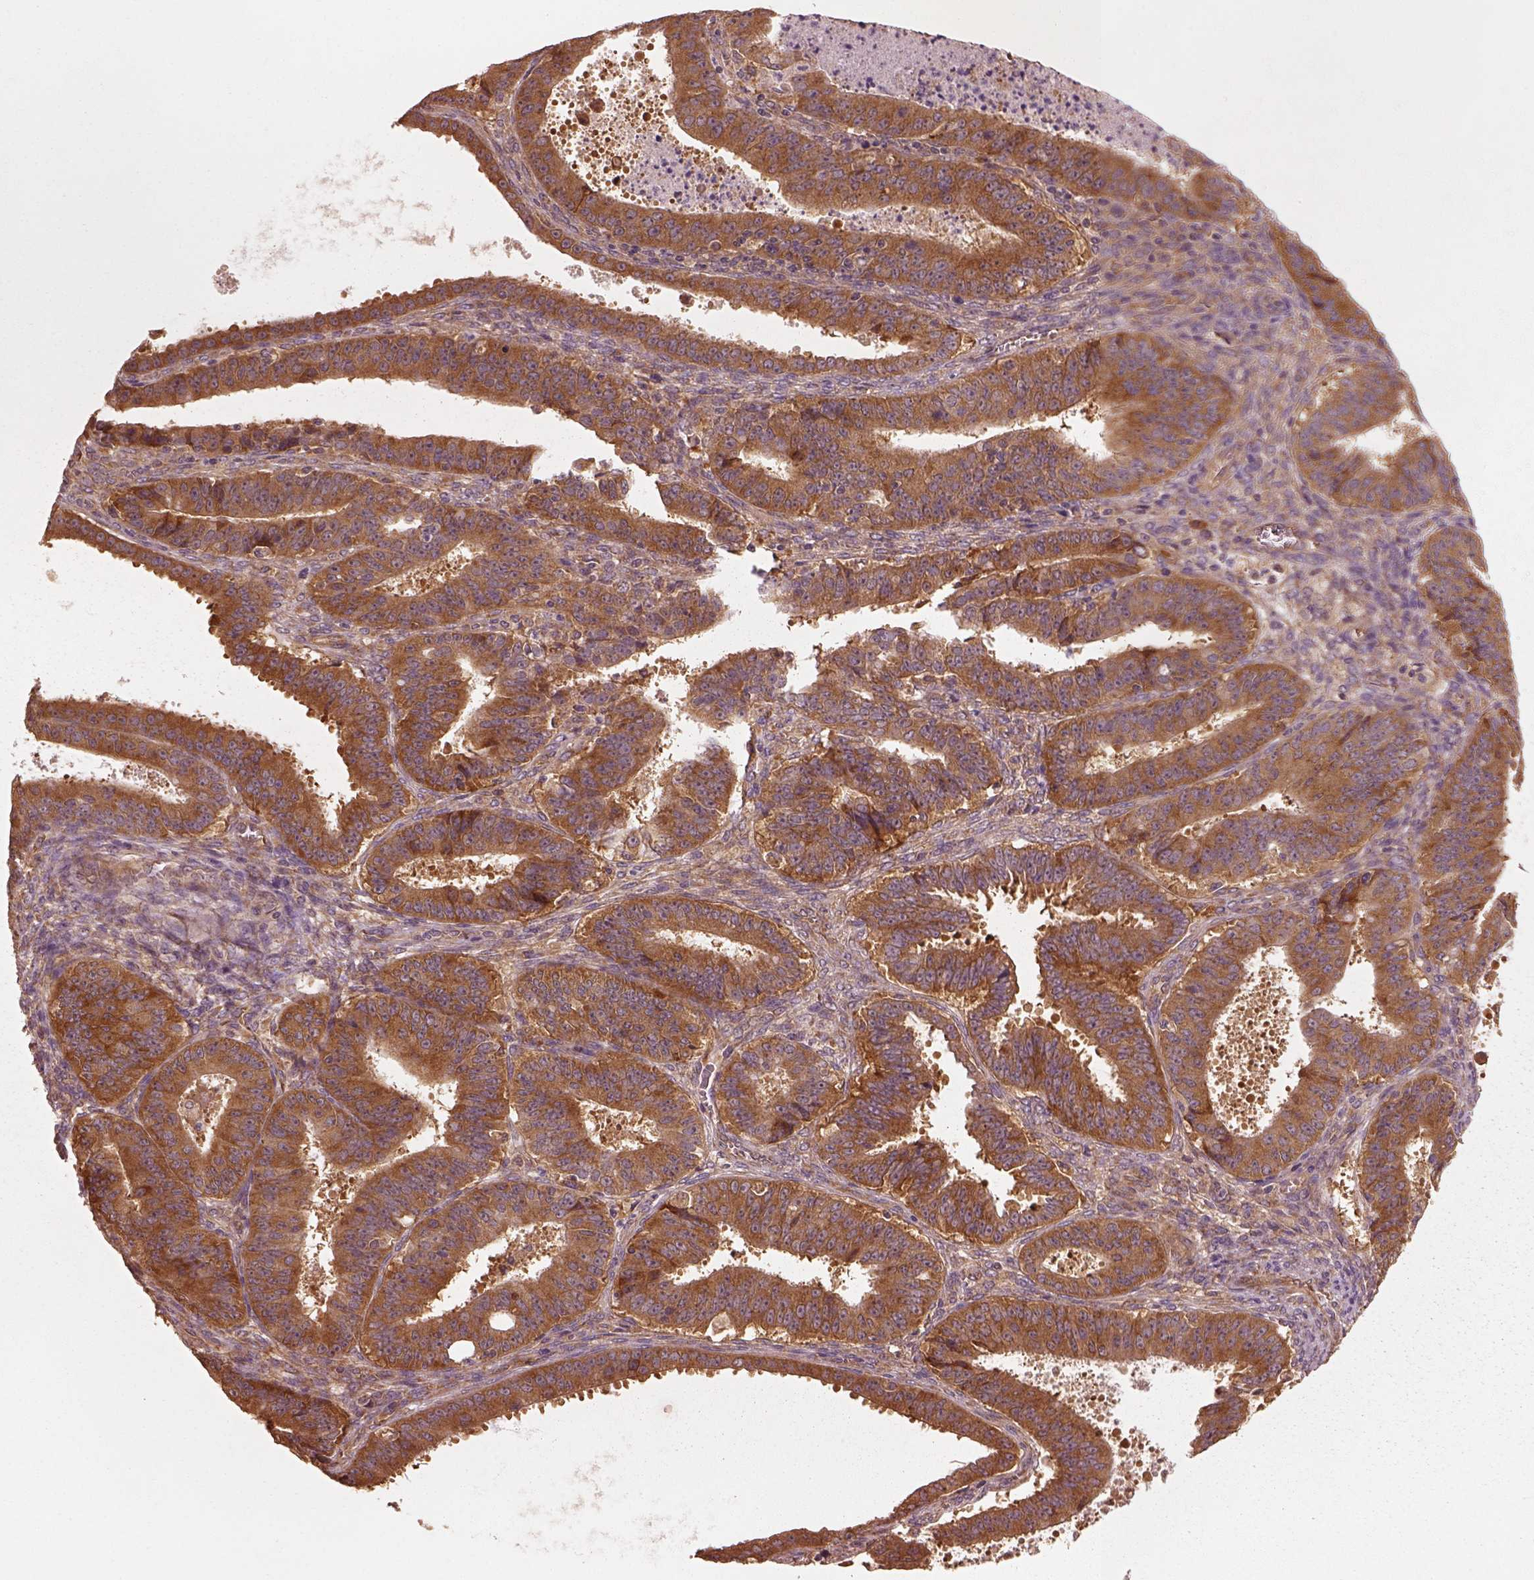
{"staining": {"intensity": "moderate", "quantity": ">75%", "location": "cytoplasmic/membranous"}, "tissue": "ovarian cancer", "cell_type": "Tumor cells", "image_type": "cancer", "snomed": [{"axis": "morphology", "description": "Carcinoma, endometroid"}, {"axis": "topography", "description": "Ovary"}], "caption": "Endometroid carcinoma (ovarian) stained for a protein (brown) exhibits moderate cytoplasmic/membranous positive staining in approximately >75% of tumor cells.", "gene": "RPS5", "patient": {"sex": "female", "age": 42}}